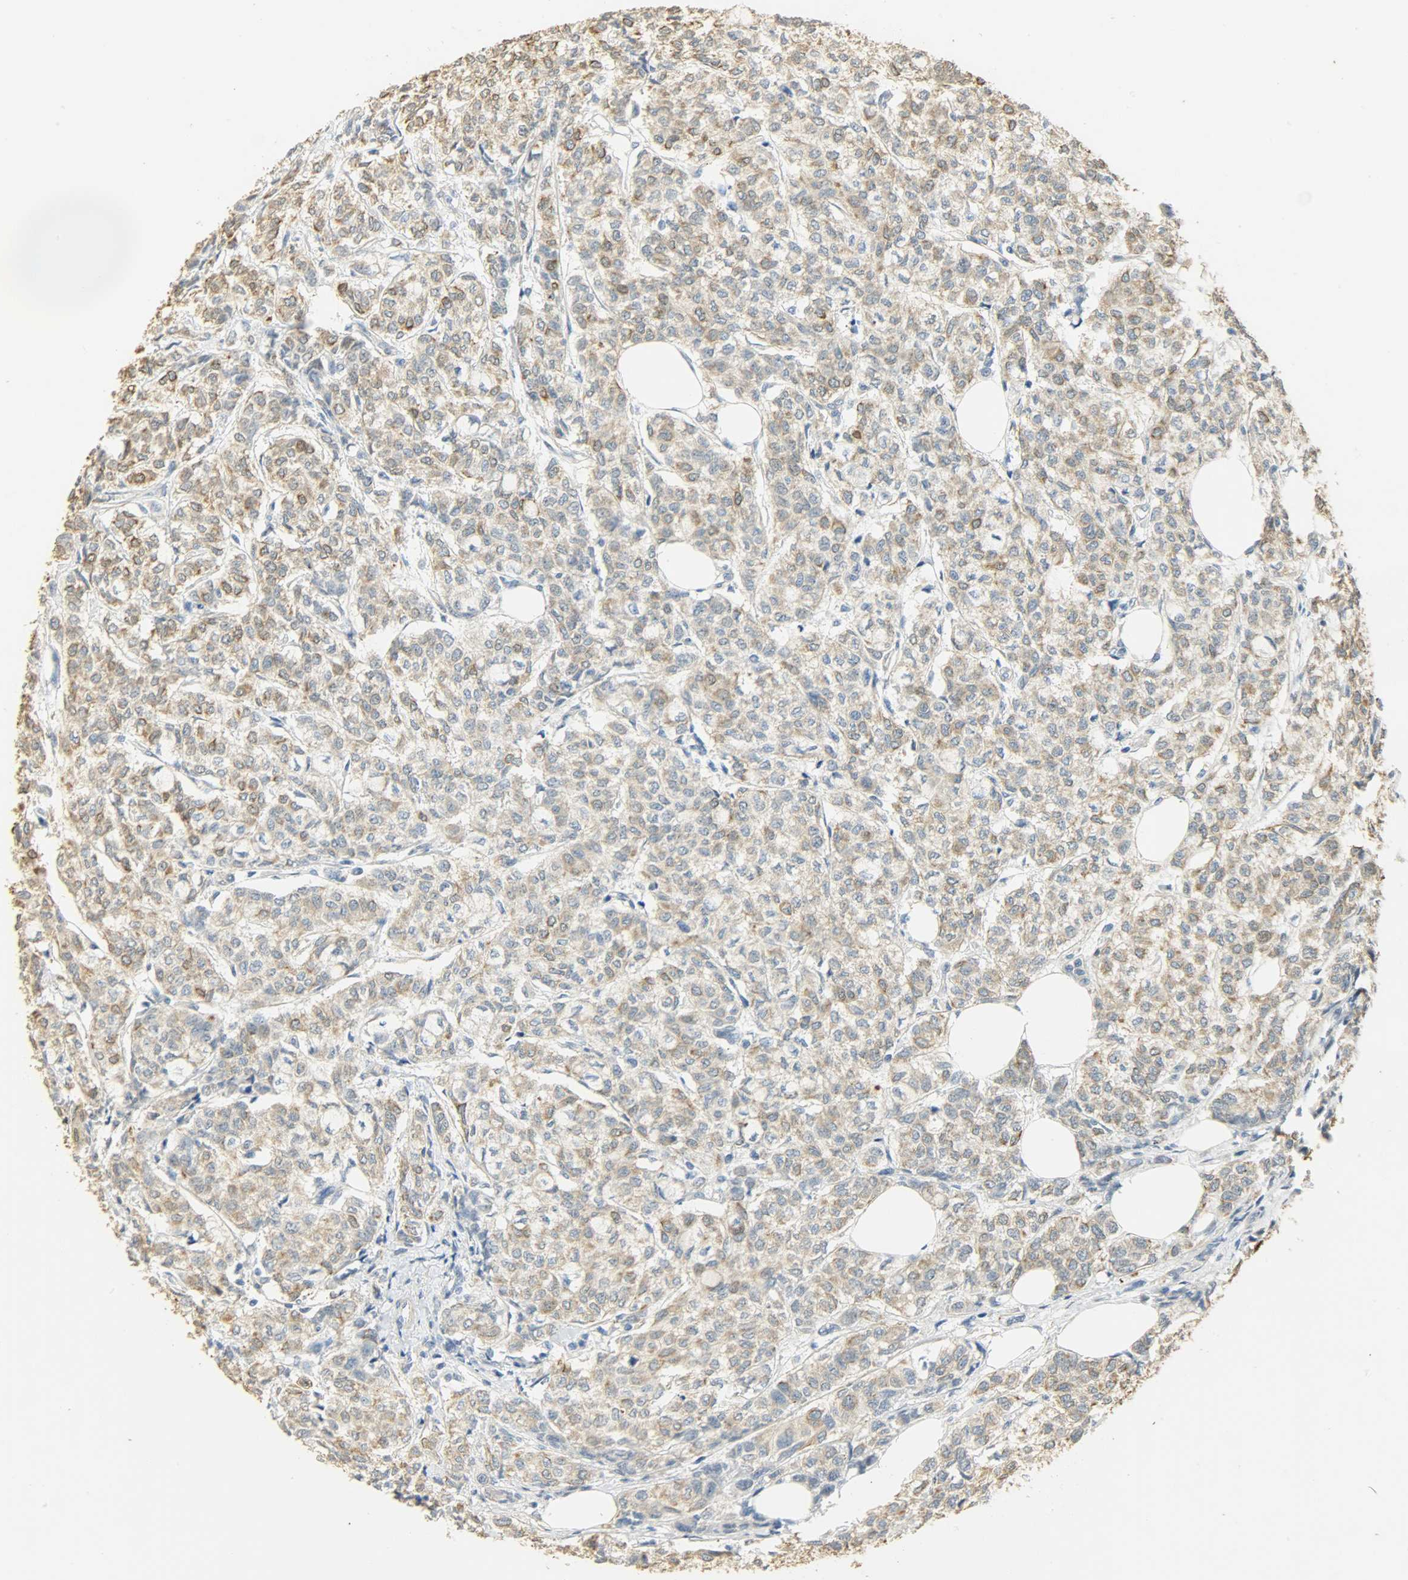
{"staining": {"intensity": "moderate", "quantity": ">75%", "location": "cytoplasmic/membranous"}, "tissue": "breast cancer", "cell_type": "Tumor cells", "image_type": "cancer", "snomed": [{"axis": "morphology", "description": "Lobular carcinoma"}, {"axis": "topography", "description": "Breast"}], "caption": "High-power microscopy captured an IHC micrograph of breast lobular carcinoma, revealing moderate cytoplasmic/membranous staining in about >75% of tumor cells. (brown staining indicates protein expression, while blue staining denotes nuclei).", "gene": "USP13", "patient": {"sex": "female", "age": 60}}